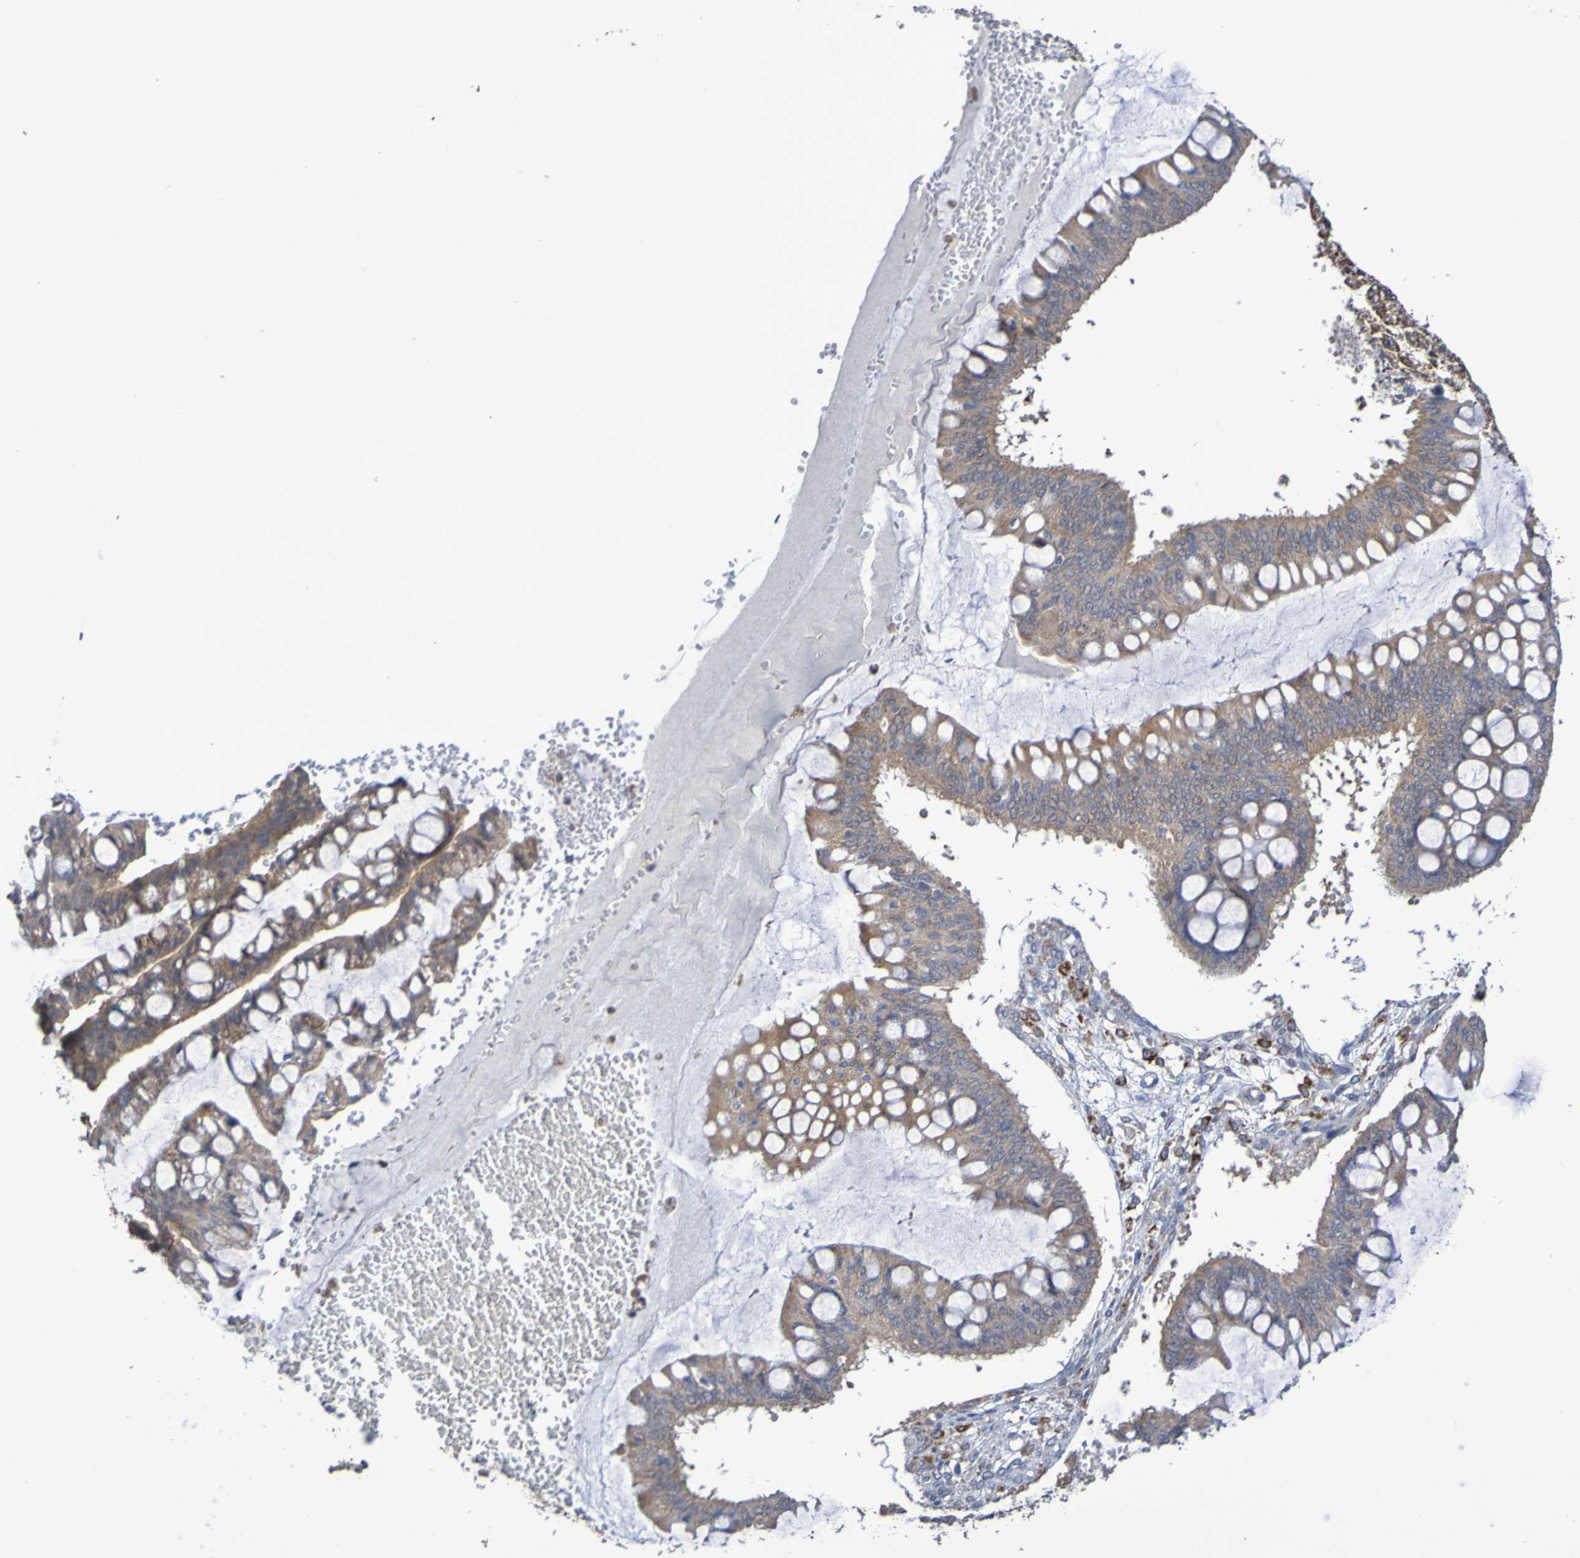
{"staining": {"intensity": "moderate", "quantity": ">75%", "location": "cytoplasmic/membranous"}, "tissue": "ovarian cancer", "cell_type": "Tumor cells", "image_type": "cancer", "snomed": [{"axis": "morphology", "description": "Cystadenocarcinoma, mucinous, NOS"}, {"axis": "topography", "description": "Ovary"}], "caption": "A histopathology image of human ovarian cancer stained for a protein exhibits moderate cytoplasmic/membranous brown staining in tumor cells. (IHC, brightfield microscopy, high magnification).", "gene": "C3orf18", "patient": {"sex": "female", "age": 73}}